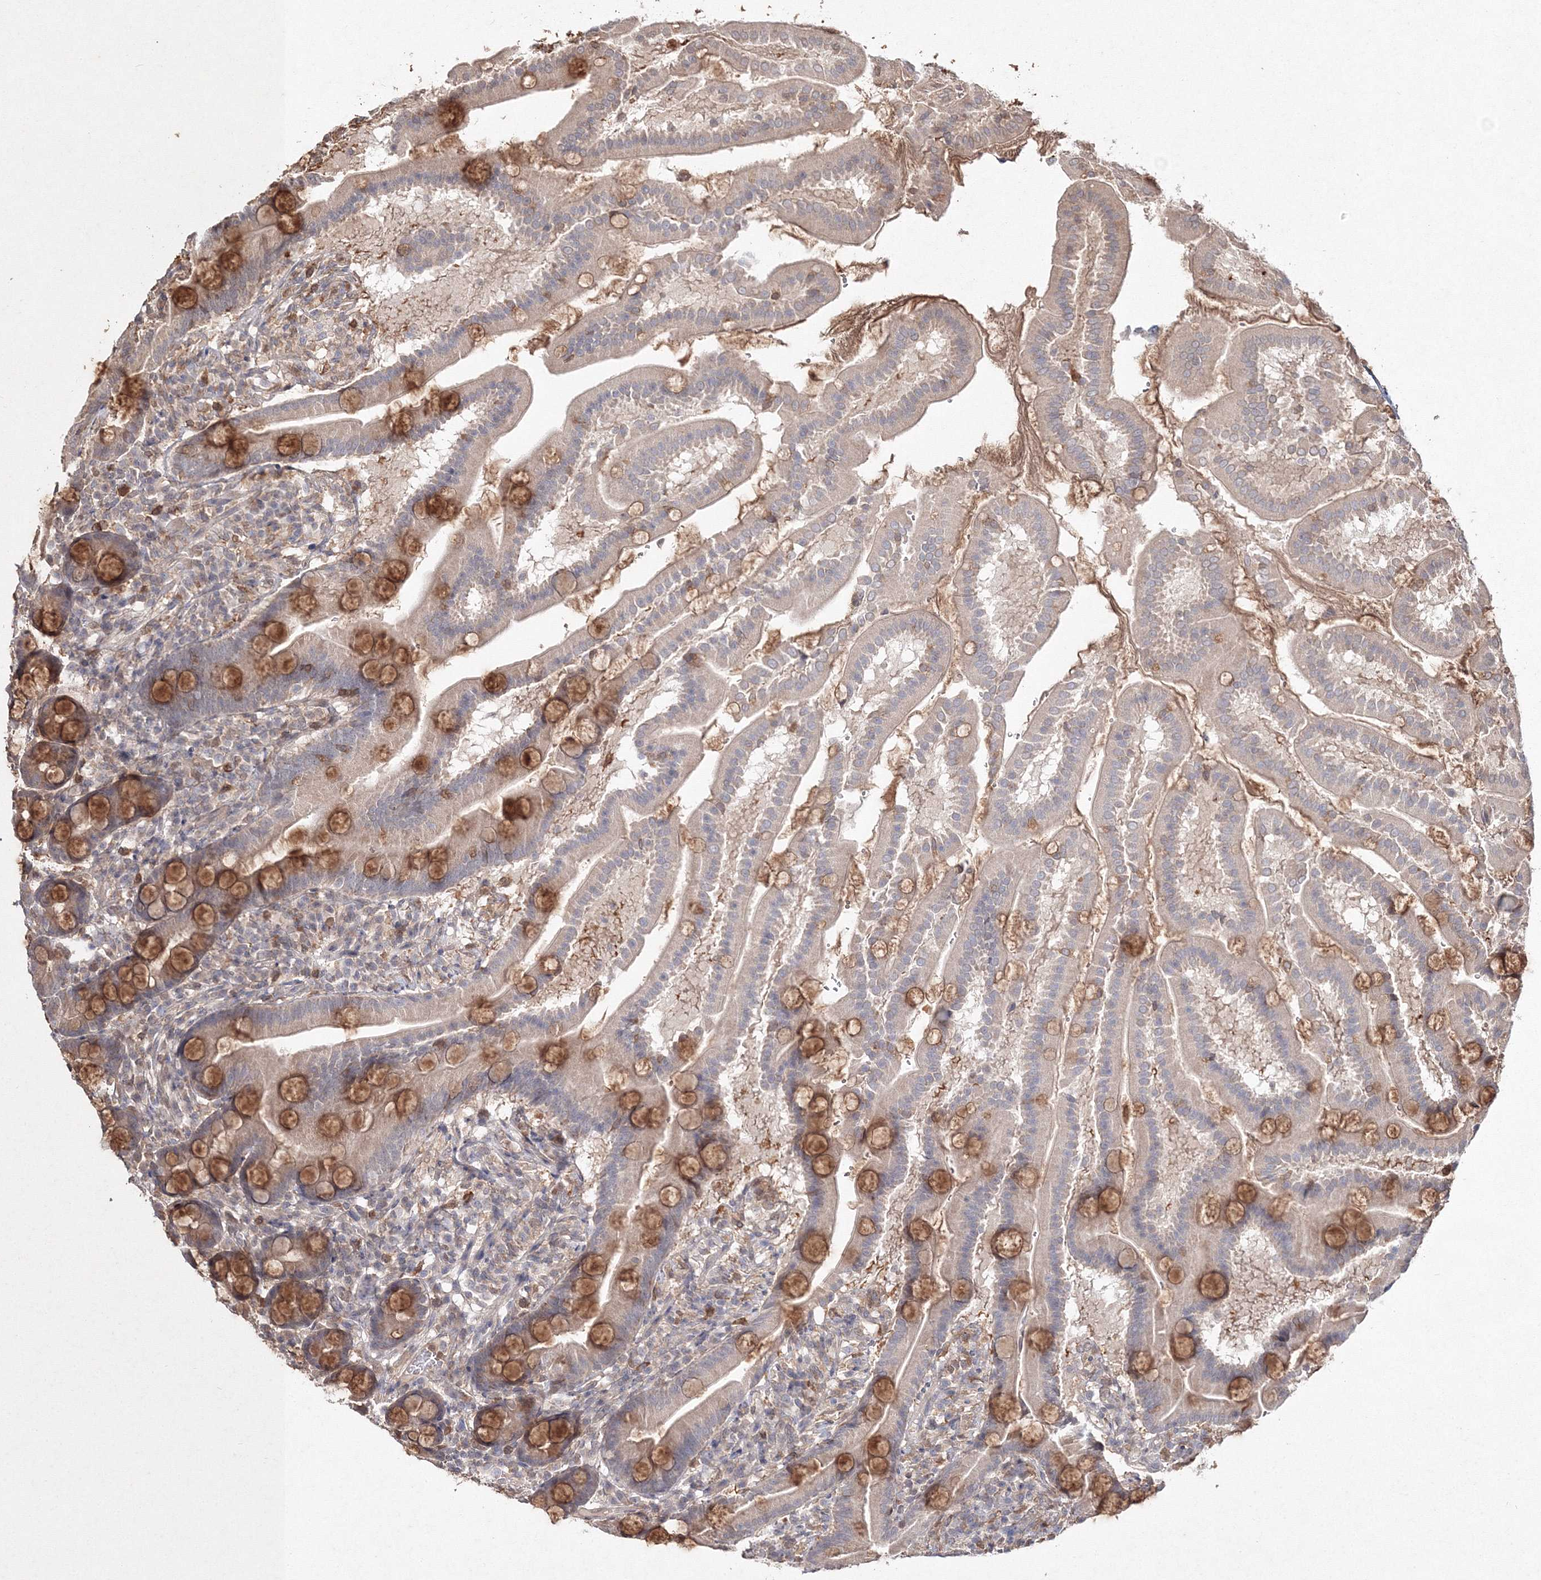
{"staining": {"intensity": "moderate", "quantity": "25%-75%", "location": "cytoplasmic/membranous"}, "tissue": "duodenum", "cell_type": "Glandular cells", "image_type": "normal", "snomed": [{"axis": "morphology", "description": "Normal tissue, NOS"}, {"axis": "topography", "description": "Duodenum"}], "caption": "Protein analysis of benign duodenum shows moderate cytoplasmic/membranous staining in about 25%-75% of glandular cells.", "gene": "S100A11", "patient": {"sex": "male", "age": 50}}